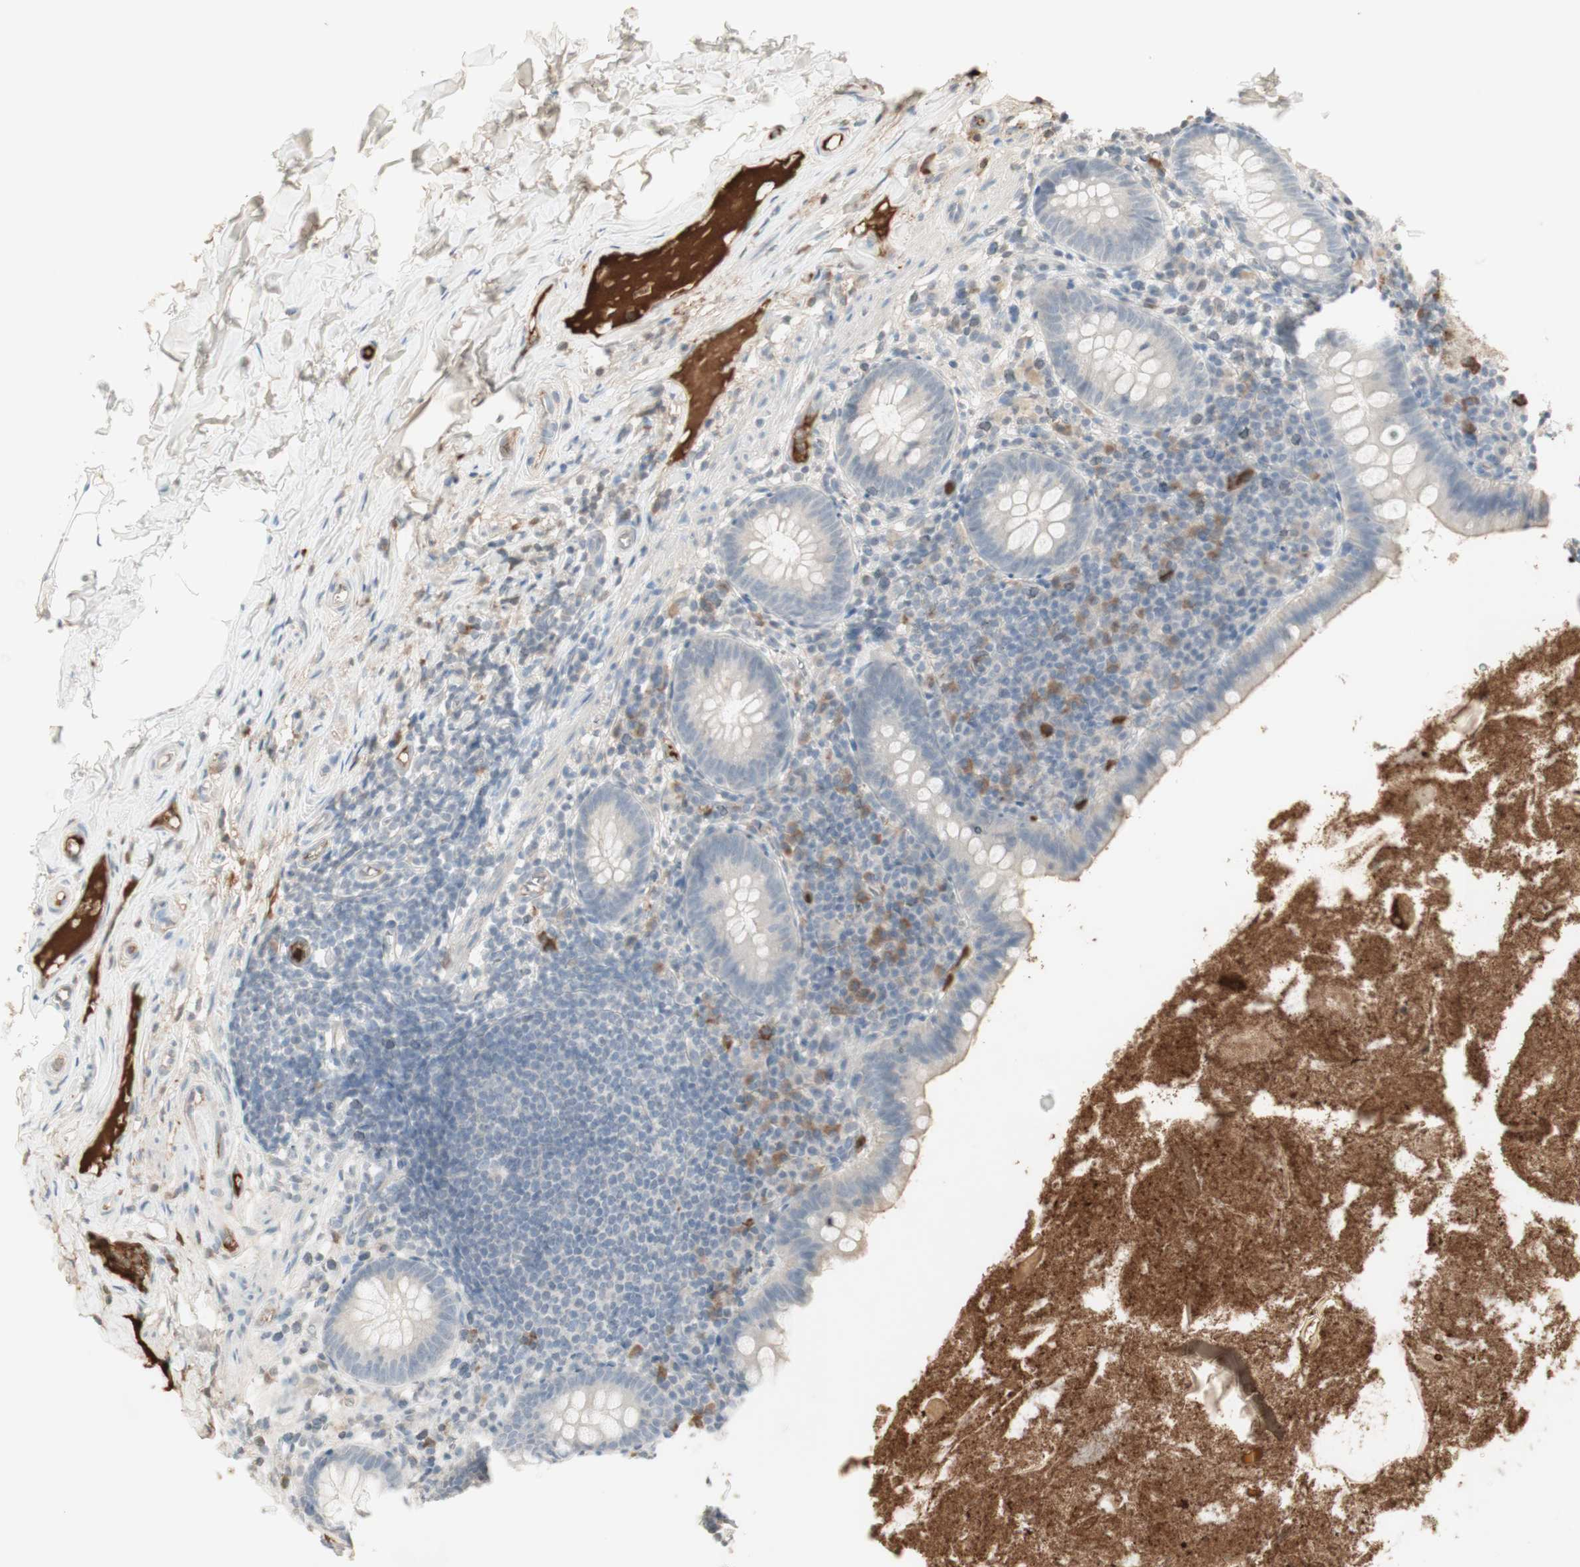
{"staining": {"intensity": "weak", "quantity": "<25%", "location": "cytoplasmic/membranous"}, "tissue": "appendix", "cell_type": "Glandular cells", "image_type": "normal", "snomed": [{"axis": "morphology", "description": "Normal tissue, NOS"}, {"axis": "topography", "description": "Appendix"}], "caption": "Human appendix stained for a protein using IHC exhibits no staining in glandular cells.", "gene": "NID1", "patient": {"sex": "male", "age": 52}}